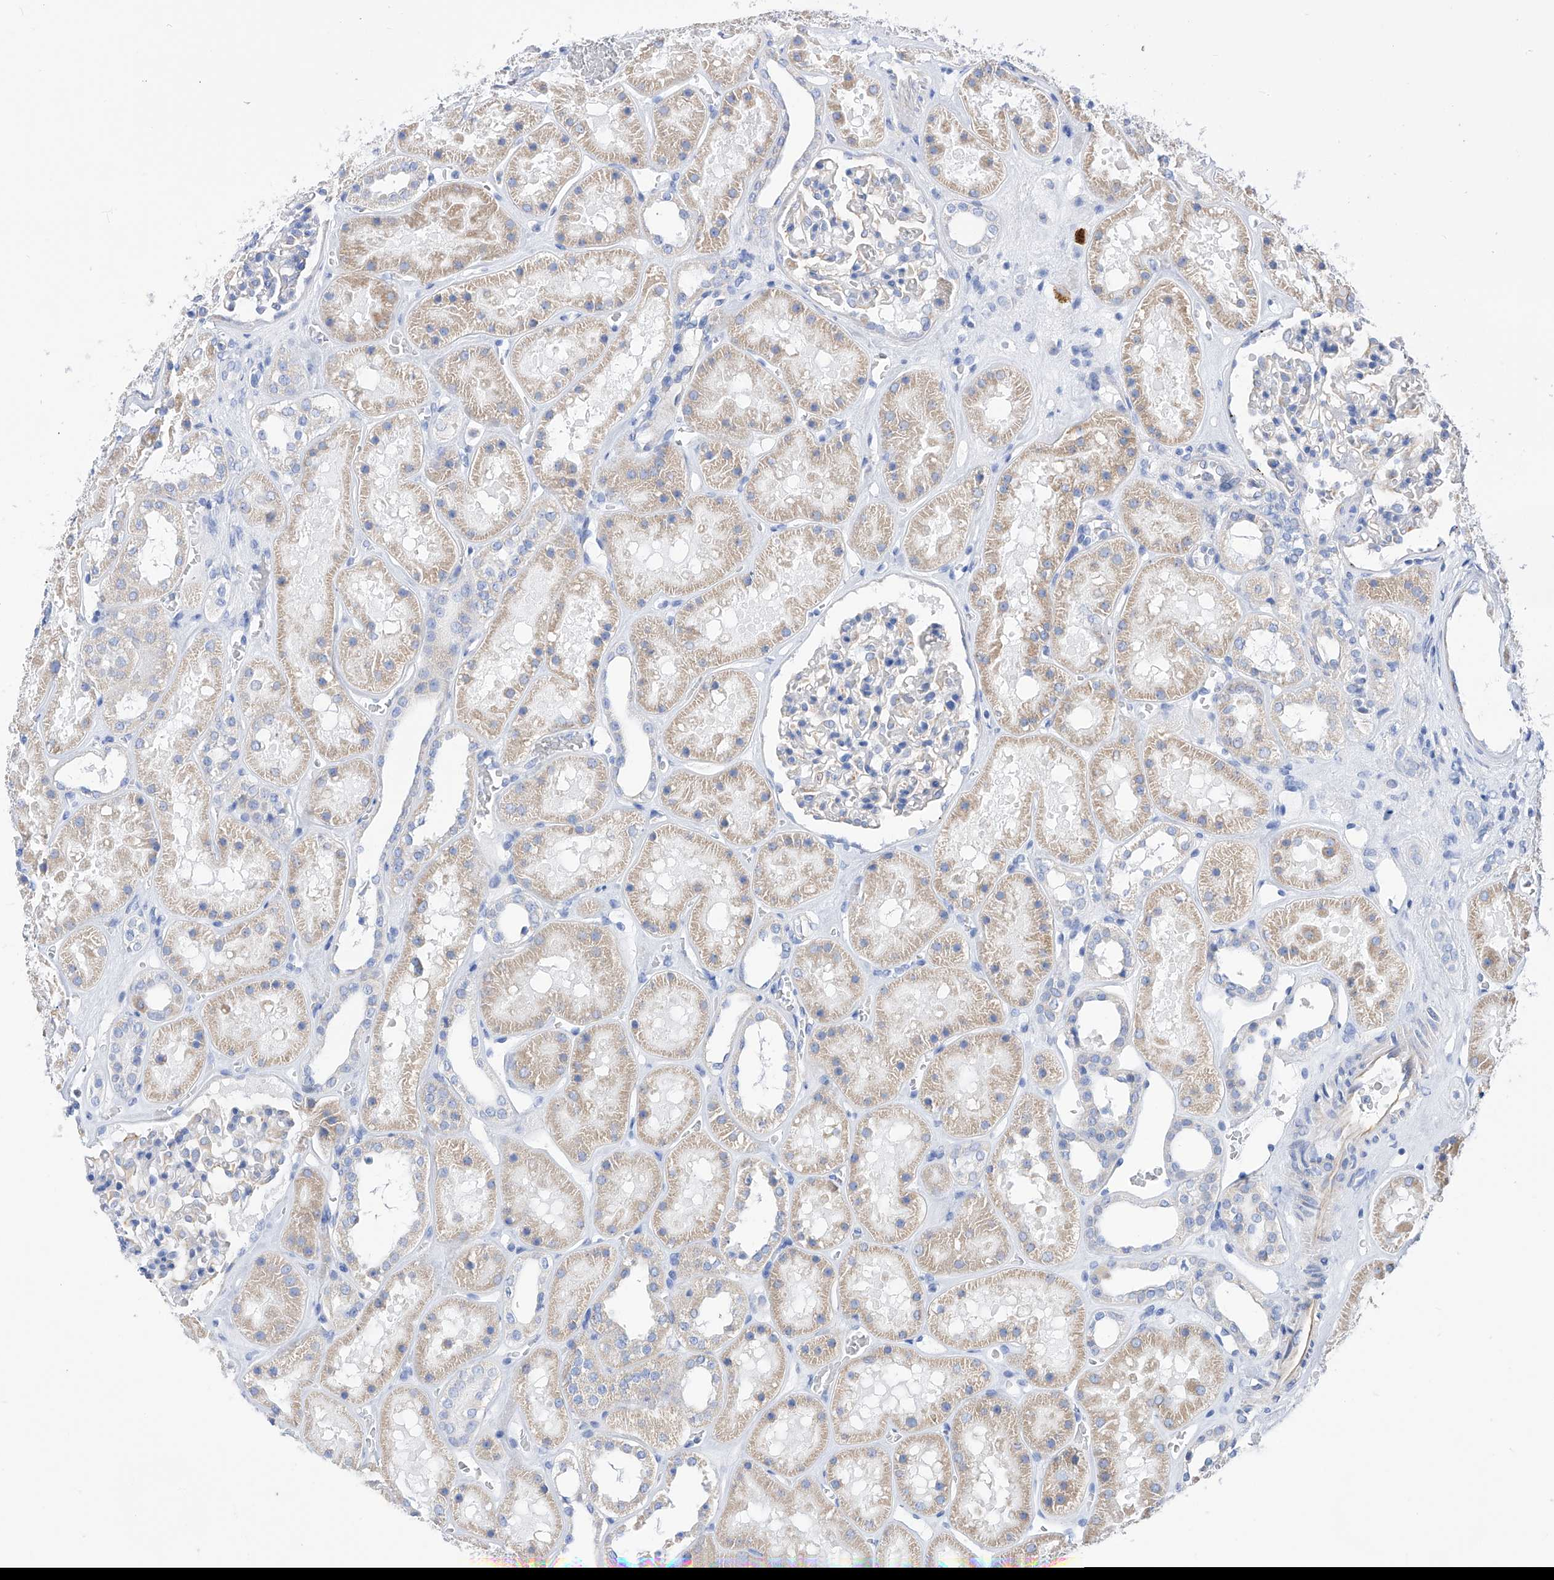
{"staining": {"intensity": "negative", "quantity": "none", "location": "none"}, "tissue": "kidney", "cell_type": "Cells in glomeruli", "image_type": "normal", "snomed": [{"axis": "morphology", "description": "Normal tissue, NOS"}, {"axis": "topography", "description": "Kidney"}], "caption": "A micrograph of kidney stained for a protein reveals no brown staining in cells in glomeruli. (DAB IHC with hematoxylin counter stain).", "gene": "FLG", "patient": {"sex": "female", "age": 41}}